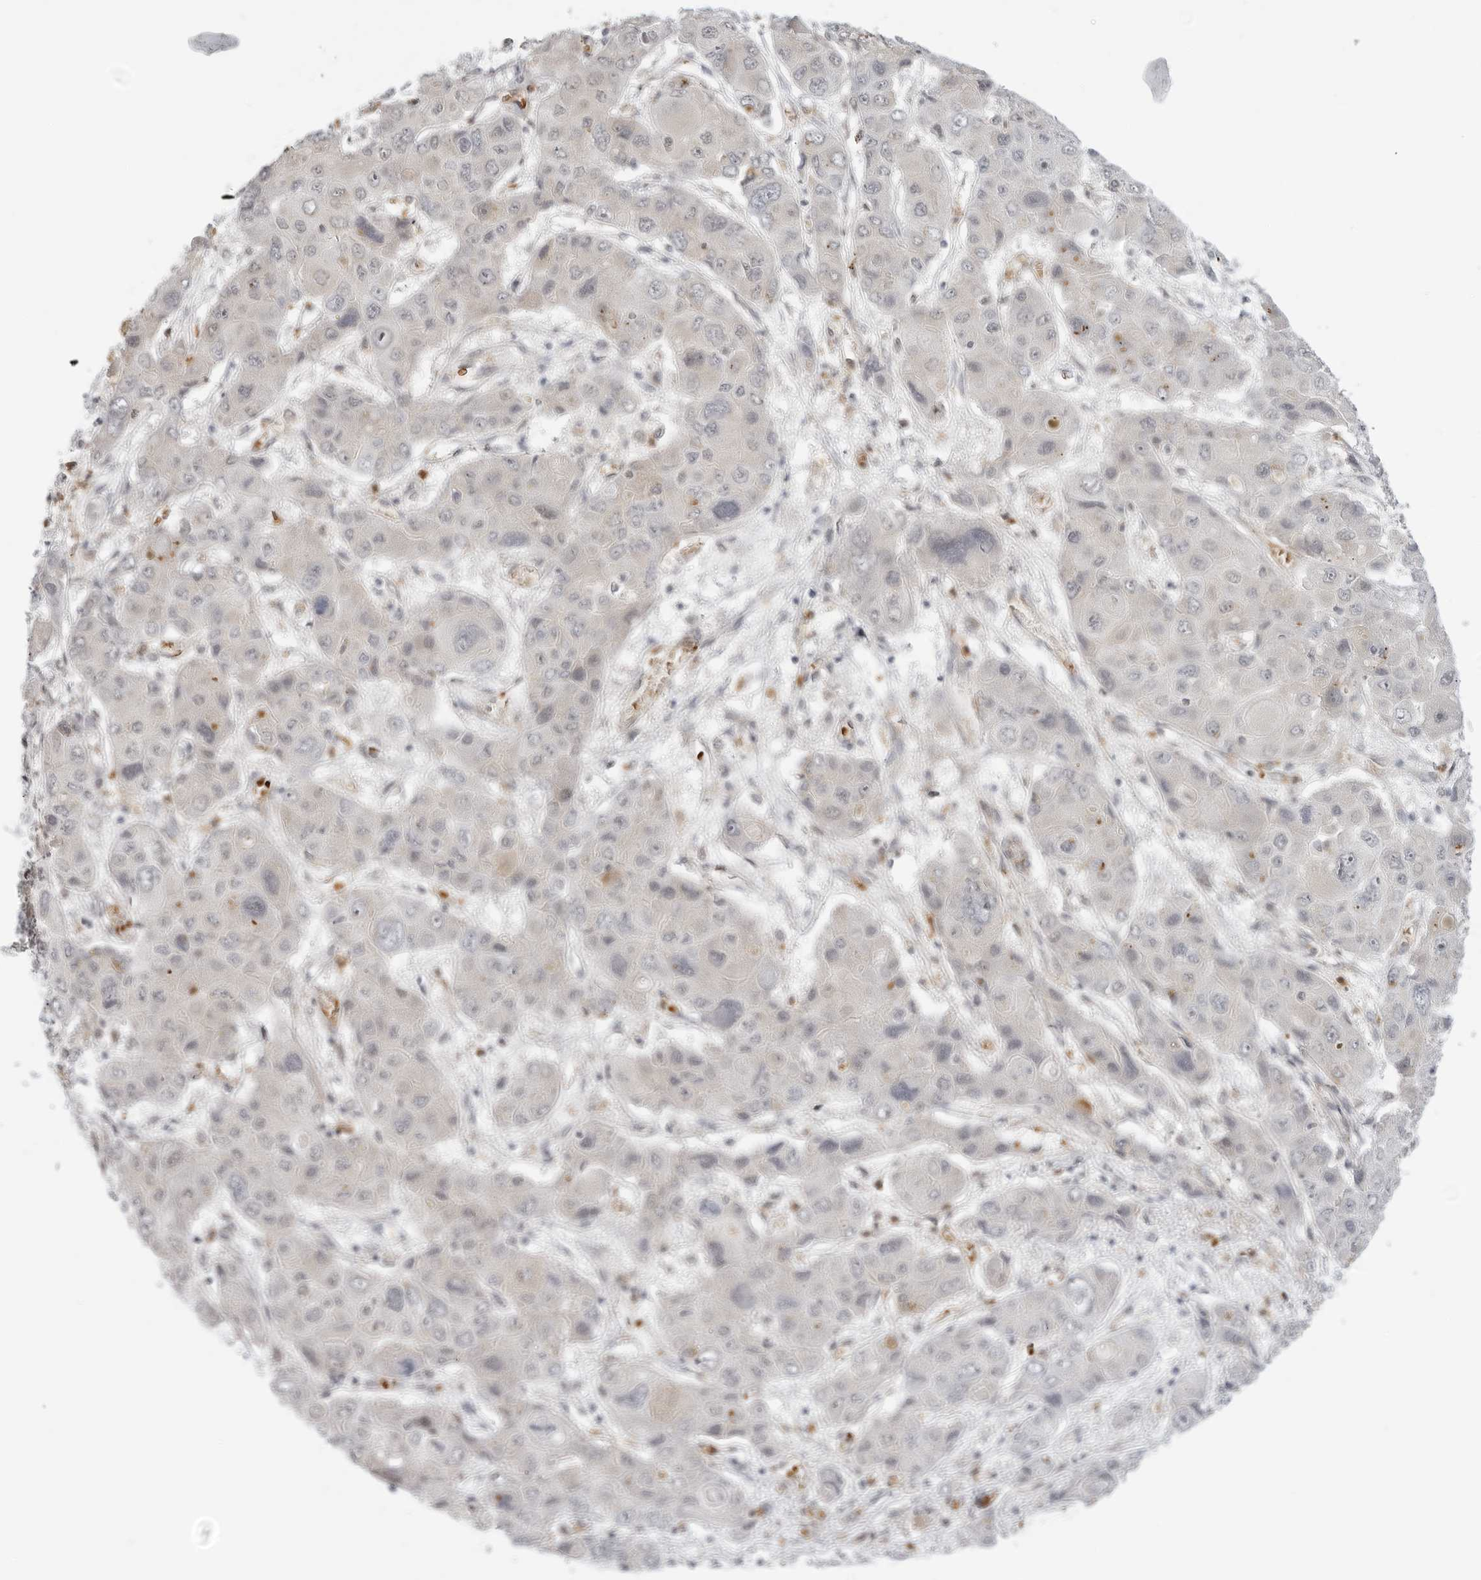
{"staining": {"intensity": "negative", "quantity": "none", "location": "none"}, "tissue": "liver cancer", "cell_type": "Tumor cells", "image_type": "cancer", "snomed": [{"axis": "morphology", "description": "Cholangiocarcinoma"}, {"axis": "topography", "description": "Liver"}], "caption": "Liver cholangiocarcinoma stained for a protein using immunohistochemistry (IHC) displays no positivity tumor cells.", "gene": "SUGCT", "patient": {"sex": "male", "age": 67}}